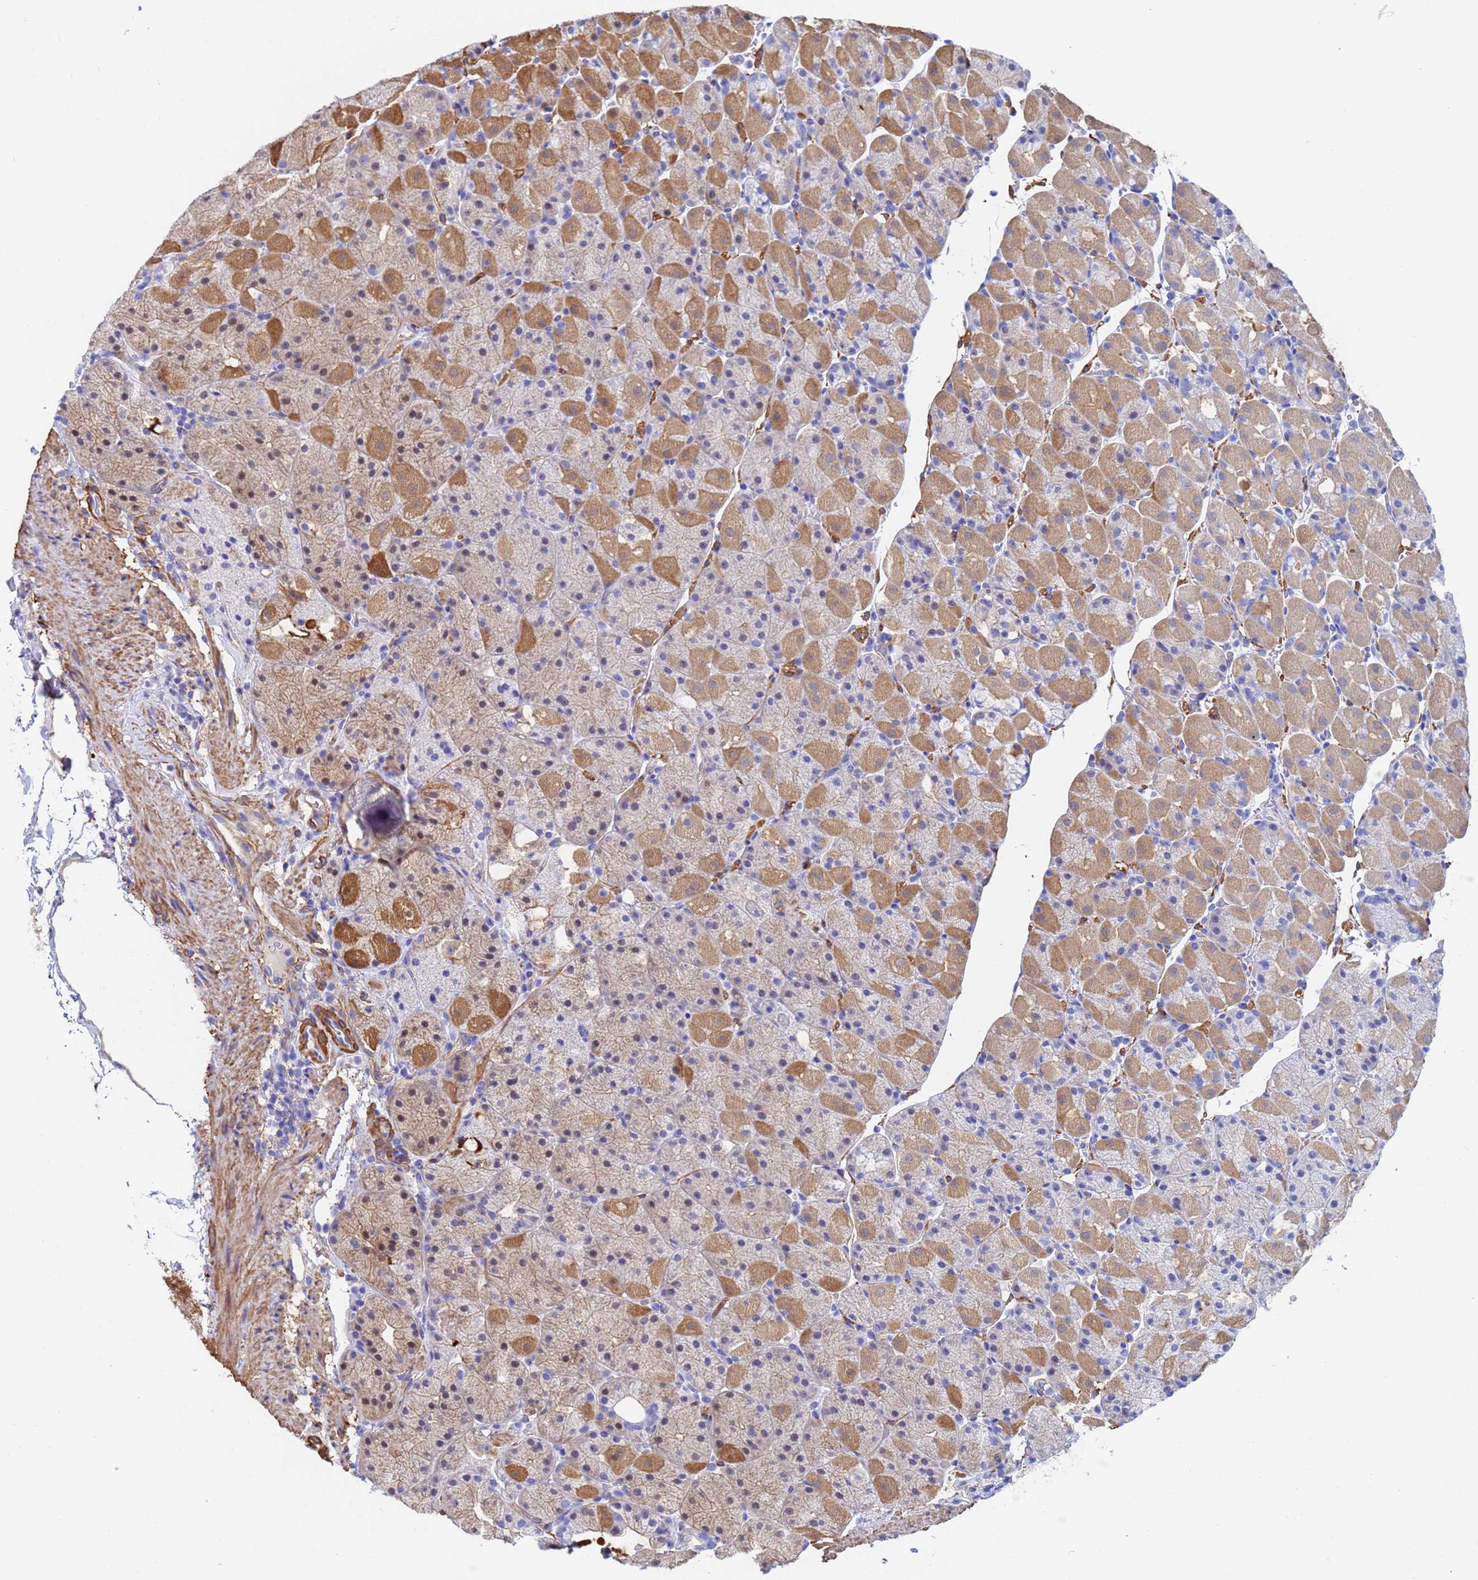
{"staining": {"intensity": "moderate", "quantity": "25%-75%", "location": "cytoplasmic/membranous"}, "tissue": "stomach", "cell_type": "Glandular cells", "image_type": "normal", "snomed": [{"axis": "morphology", "description": "Normal tissue, NOS"}, {"axis": "topography", "description": "Stomach, upper"}, {"axis": "topography", "description": "Stomach, lower"}], "caption": "Immunohistochemical staining of benign human stomach exhibits moderate cytoplasmic/membranous protein positivity in about 25%-75% of glandular cells.", "gene": "CST1", "patient": {"sex": "male", "age": 67}}